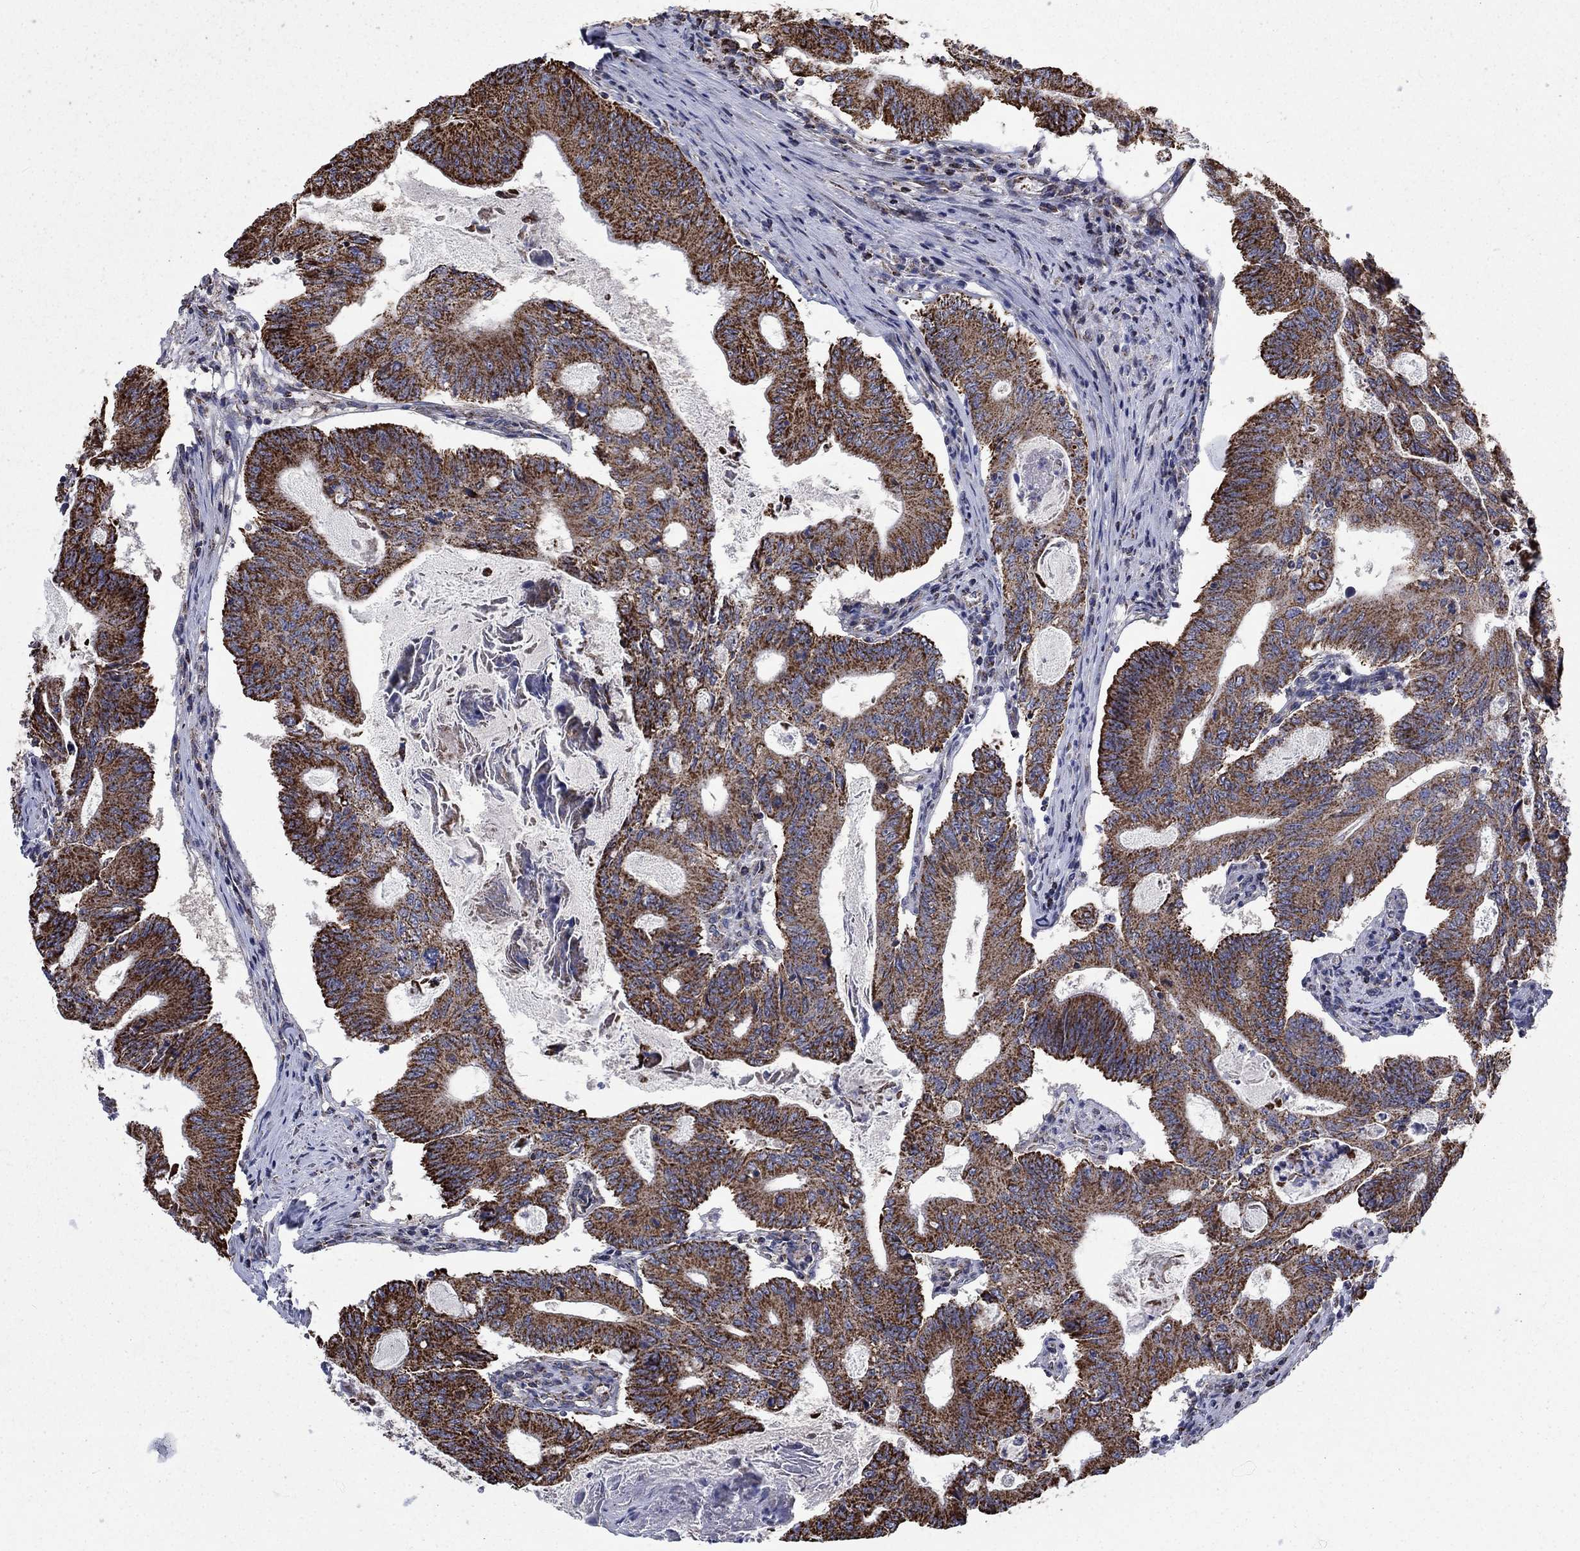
{"staining": {"intensity": "strong", "quantity": "25%-75%", "location": "cytoplasmic/membranous"}, "tissue": "colorectal cancer", "cell_type": "Tumor cells", "image_type": "cancer", "snomed": [{"axis": "morphology", "description": "Adenocarcinoma, NOS"}, {"axis": "topography", "description": "Colon"}], "caption": "Adenocarcinoma (colorectal) stained for a protein (brown) demonstrates strong cytoplasmic/membranous positive expression in about 25%-75% of tumor cells.", "gene": "MOAP1", "patient": {"sex": "female", "age": 70}}